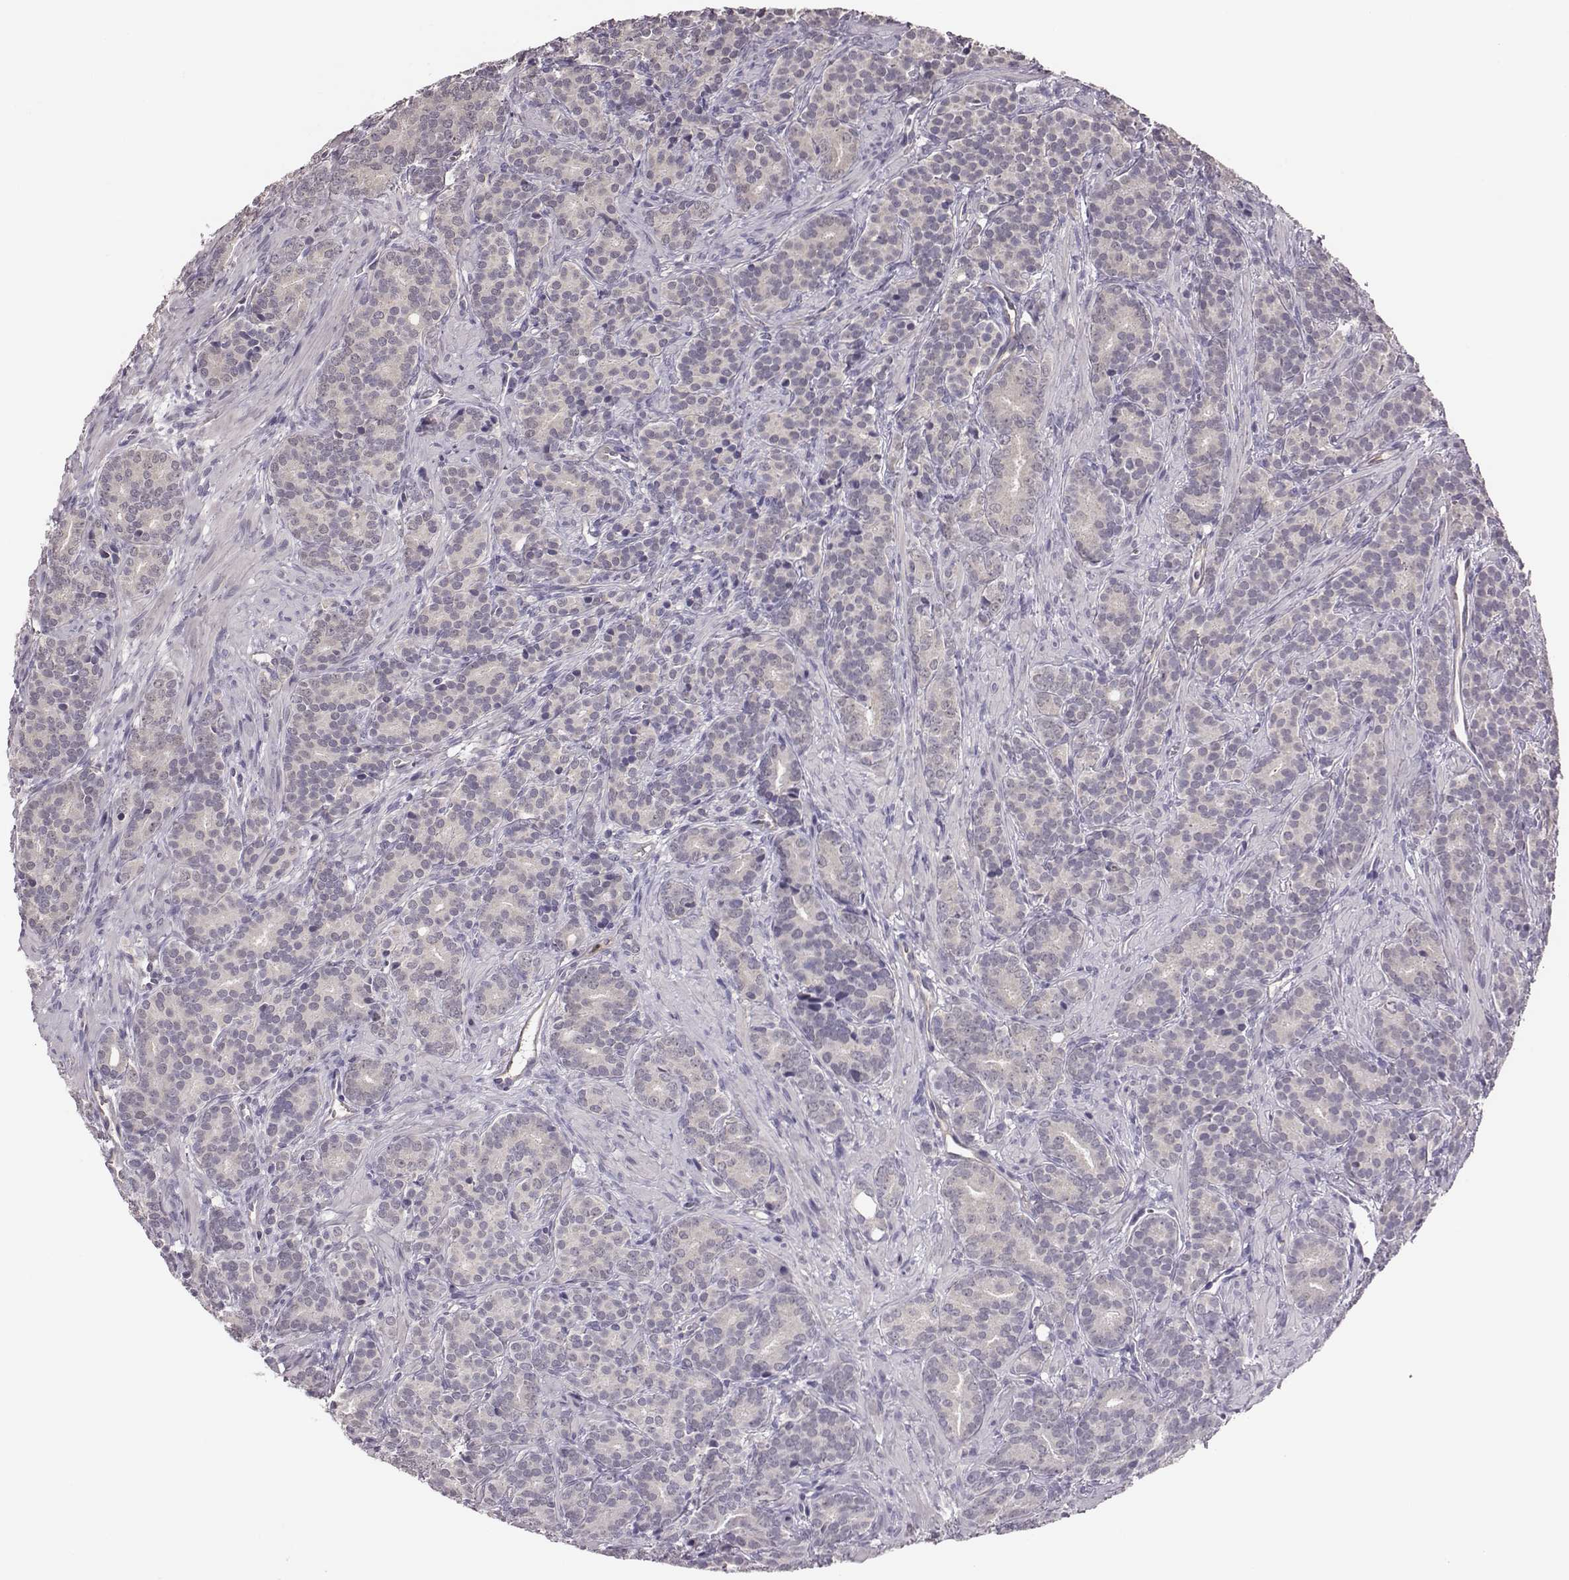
{"staining": {"intensity": "negative", "quantity": "none", "location": "none"}, "tissue": "prostate cancer", "cell_type": "Tumor cells", "image_type": "cancer", "snomed": [{"axis": "morphology", "description": "Adenocarcinoma, High grade"}, {"axis": "topography", "description": "Prostate"}], "caption": "DAB immunohistochemical staining of prostate cancer (adenocarcinoma (high-grade)) reveals no significant expression in tumor cells.", "gene": "KMO", "patient": {"sex": "male", "age": 84}}